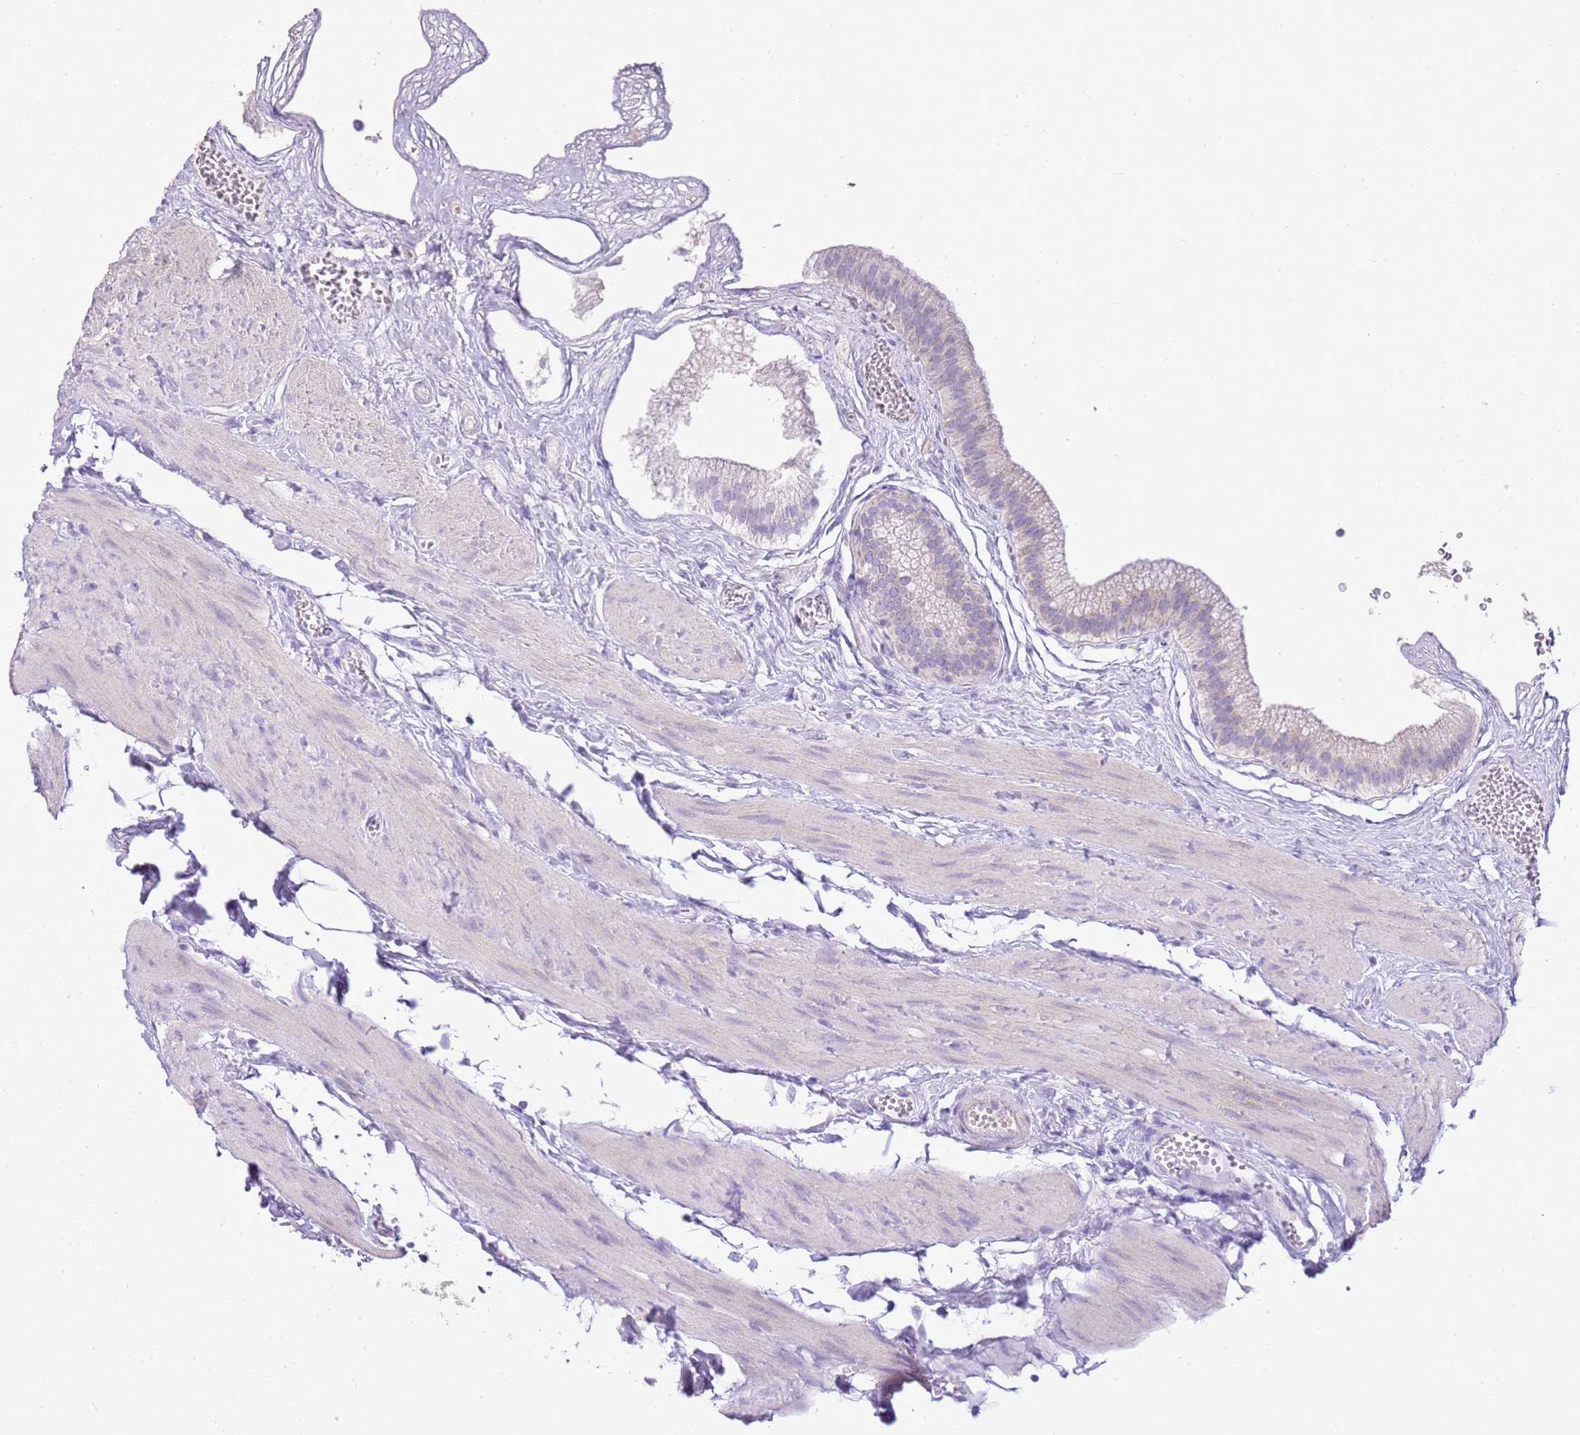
{"staining": {"intensity": "negative", "quantity": "none", "location": "none"}, "tissue": "gallbladder", "cell_type": "Glandular cells", "image_type": "normal", "snomed": [{"axis": "morphology", "description": "Normal tissue, NOS"}, {"axis": "topography", "description": "Gallbladder"}], "caption": "Photomicrograph shows no protein staining in glandular cells of unremarkable gallbladder.", "gene": "FABP2", "patient": {"sex": "female", "age": 54}}